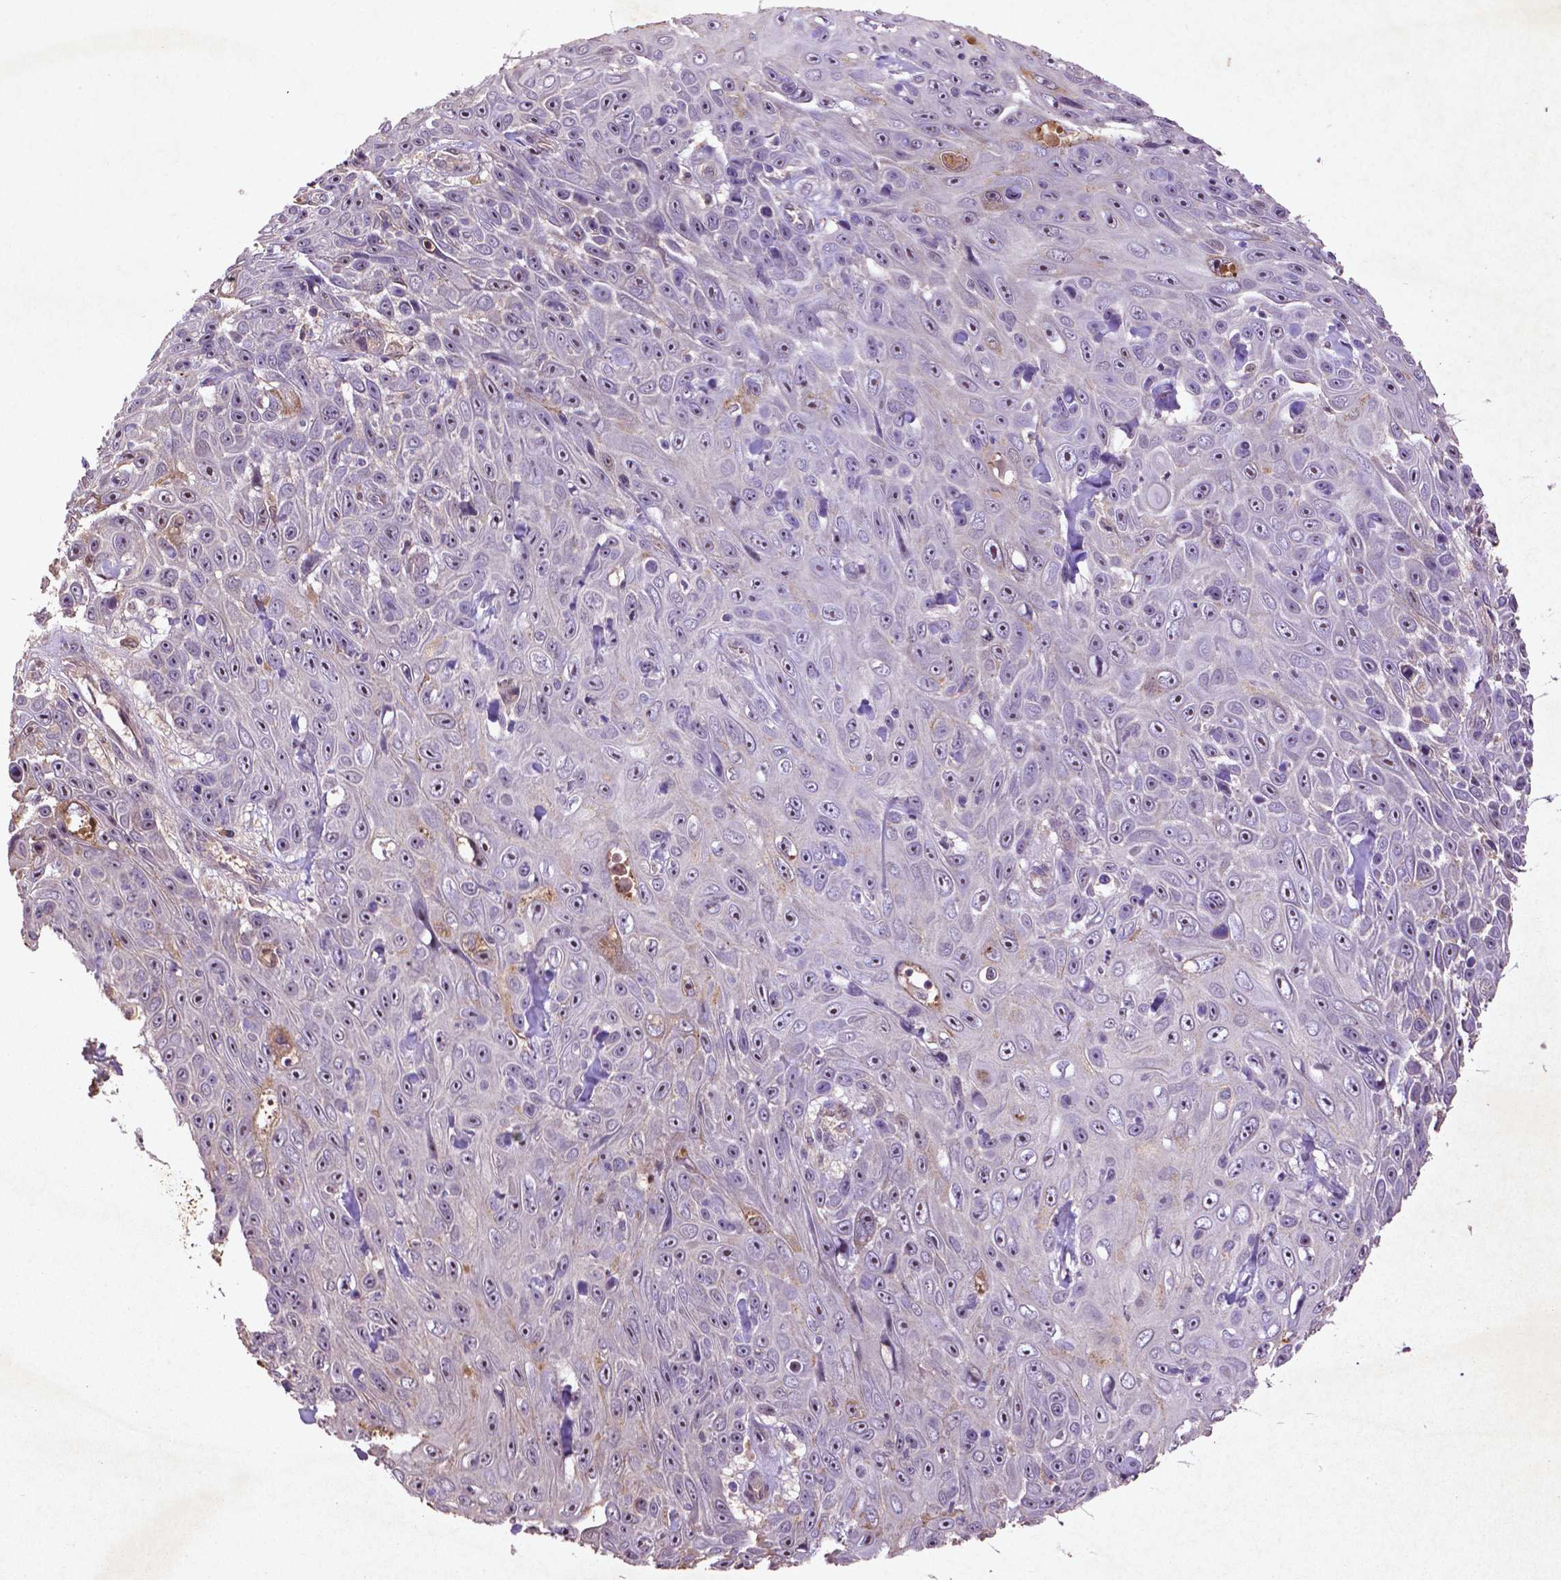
{"staining": {"intensity": "weak", "quantity": "<25%", "location": "cytoplasmic/membranous"}, "tissue": "skin cancer", "cell_type": "Tumor cells", "image_type": "cancer", "snomed": [{"axis": "morphology", "description": "Squamous cell carcinoma, NOS"}, {"axis": "topography", "description": "Skin"}], "caption": "Immunohistochemistry of skin cancer demonstrates no positivity in tumor cells.", "gene": "COQ2", "patient": {"sex": "male", "age": 82}}